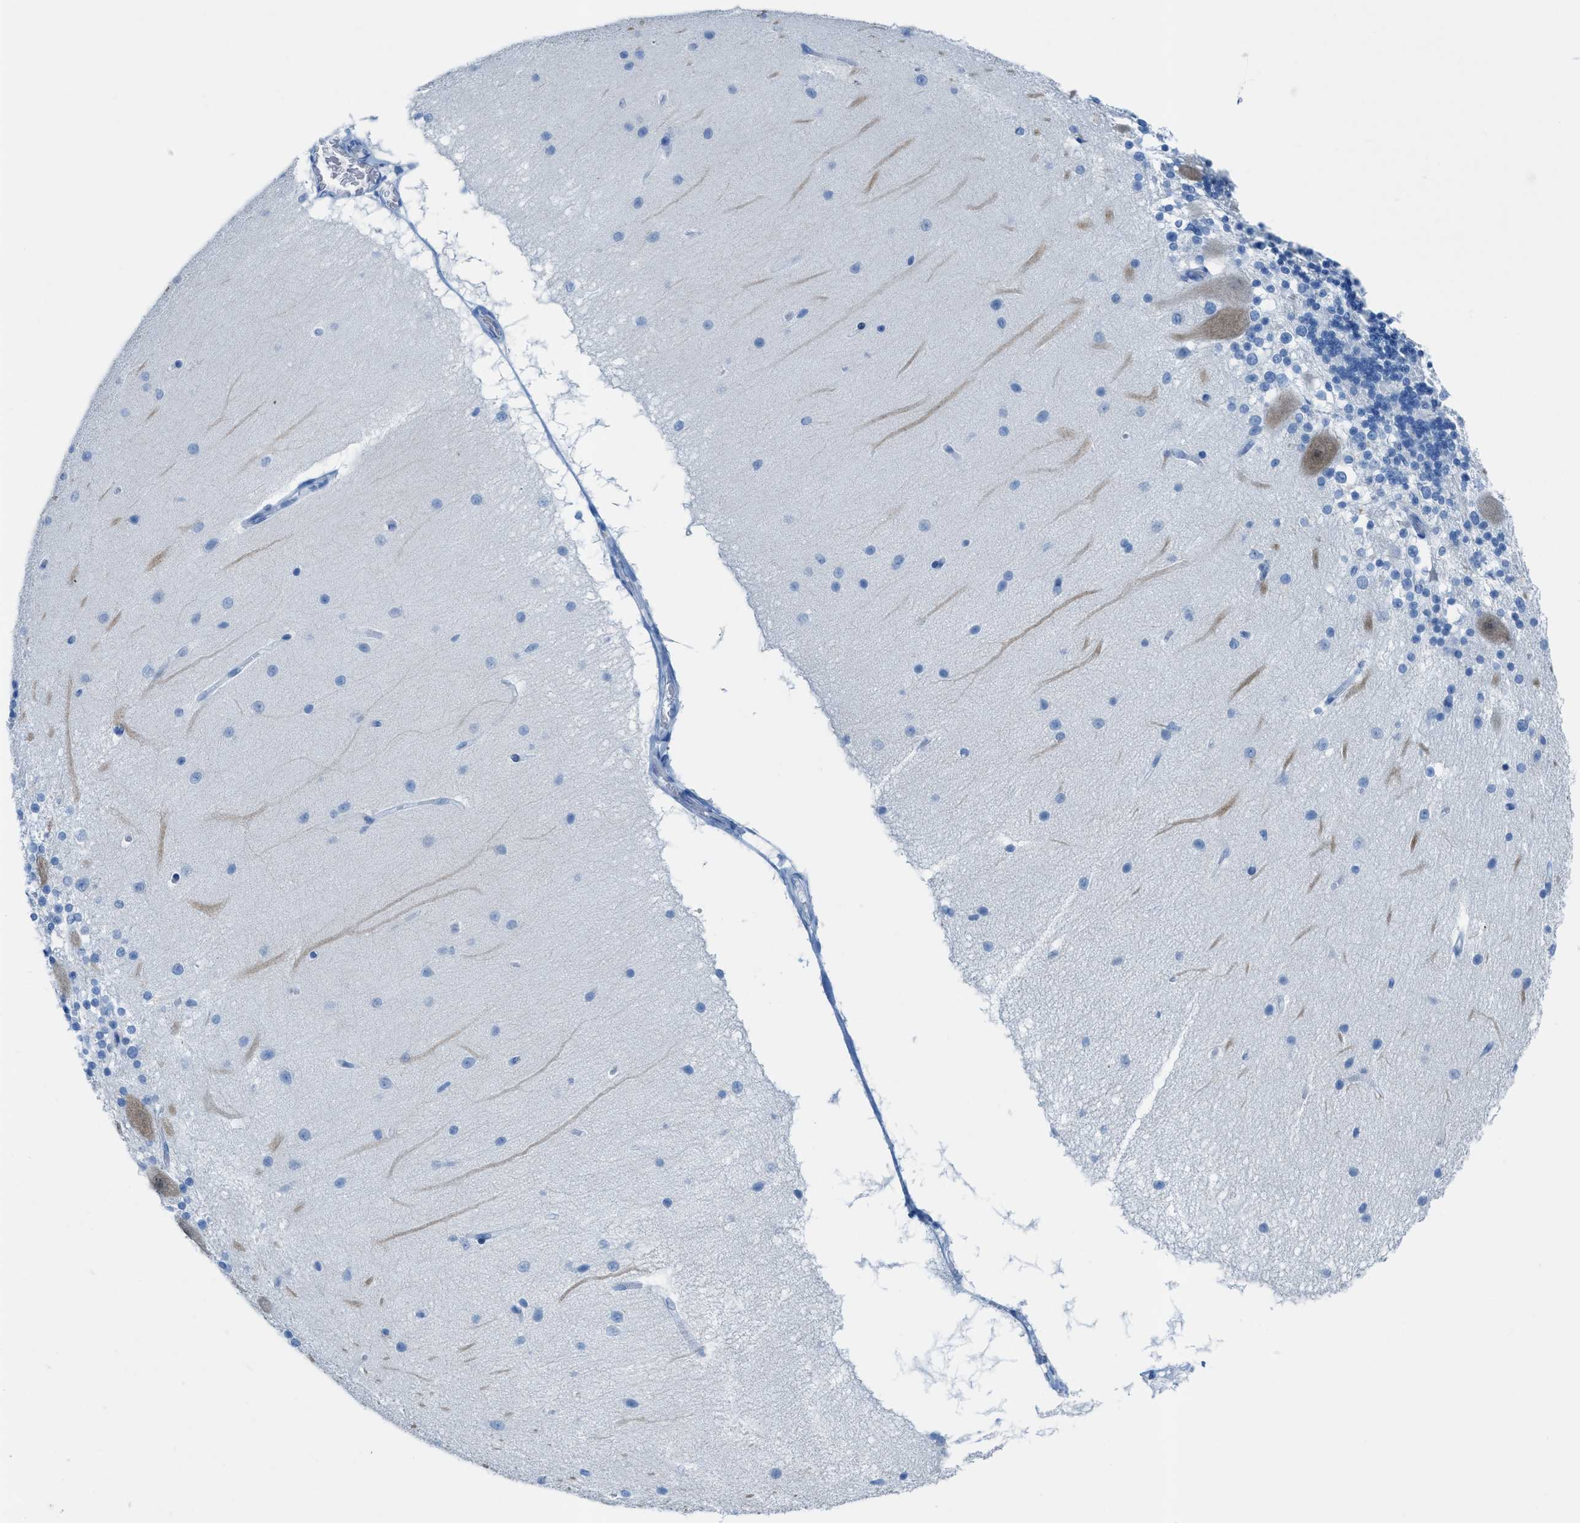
{"staining": {"intensity": "negative", "quantity": "none", "location": "none"}, "tissue": "cerebellum", "cell_type": "Cells in granular layer", "image_type": "normal", "snomed": [{"axis": "morphology", "description": "Normal tissue, NOS"}, {"axis": "topography", "description": "Cerebellum"}], "caption": "This is a image of IHC staining of normal cerebellum, which shows no positivity in cells in granular layer.", "gene": "CDKN2A", "patient": {"sex": "female", "age": 54}}